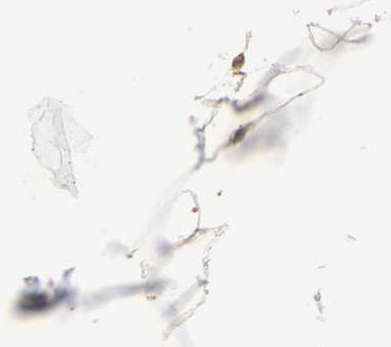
{"staining": {"intensity": "moderate", "quantity": ">75%", "location": "cytoplasmic/membranous"}, "tissue": "adipose tissue", "cell_type": "Adipocytes", "image_type": "normal", "snomed": [{"axis": "morphology", "description": "Normal tissue, NOS"}, {"axis": "morphology", "description": "Duct carcinoma"}, {"axis": "topography", "description": "Breast"}, {"axis": "topography", "description": "Adipose tissue"}], "caption": "High-magnification brightfield microscopy of unremarkable adipose tissue stained with DAB (3,3'-diaminobenzidine) (brown) and counterstained with hematoxylin (blue). adipocytes exhibit moderate cytoplasmic/membranous positivity is appreciated in about>75% of cells.", "gene": "BIN1", "patient": {"sex": "female", "age": 37}}